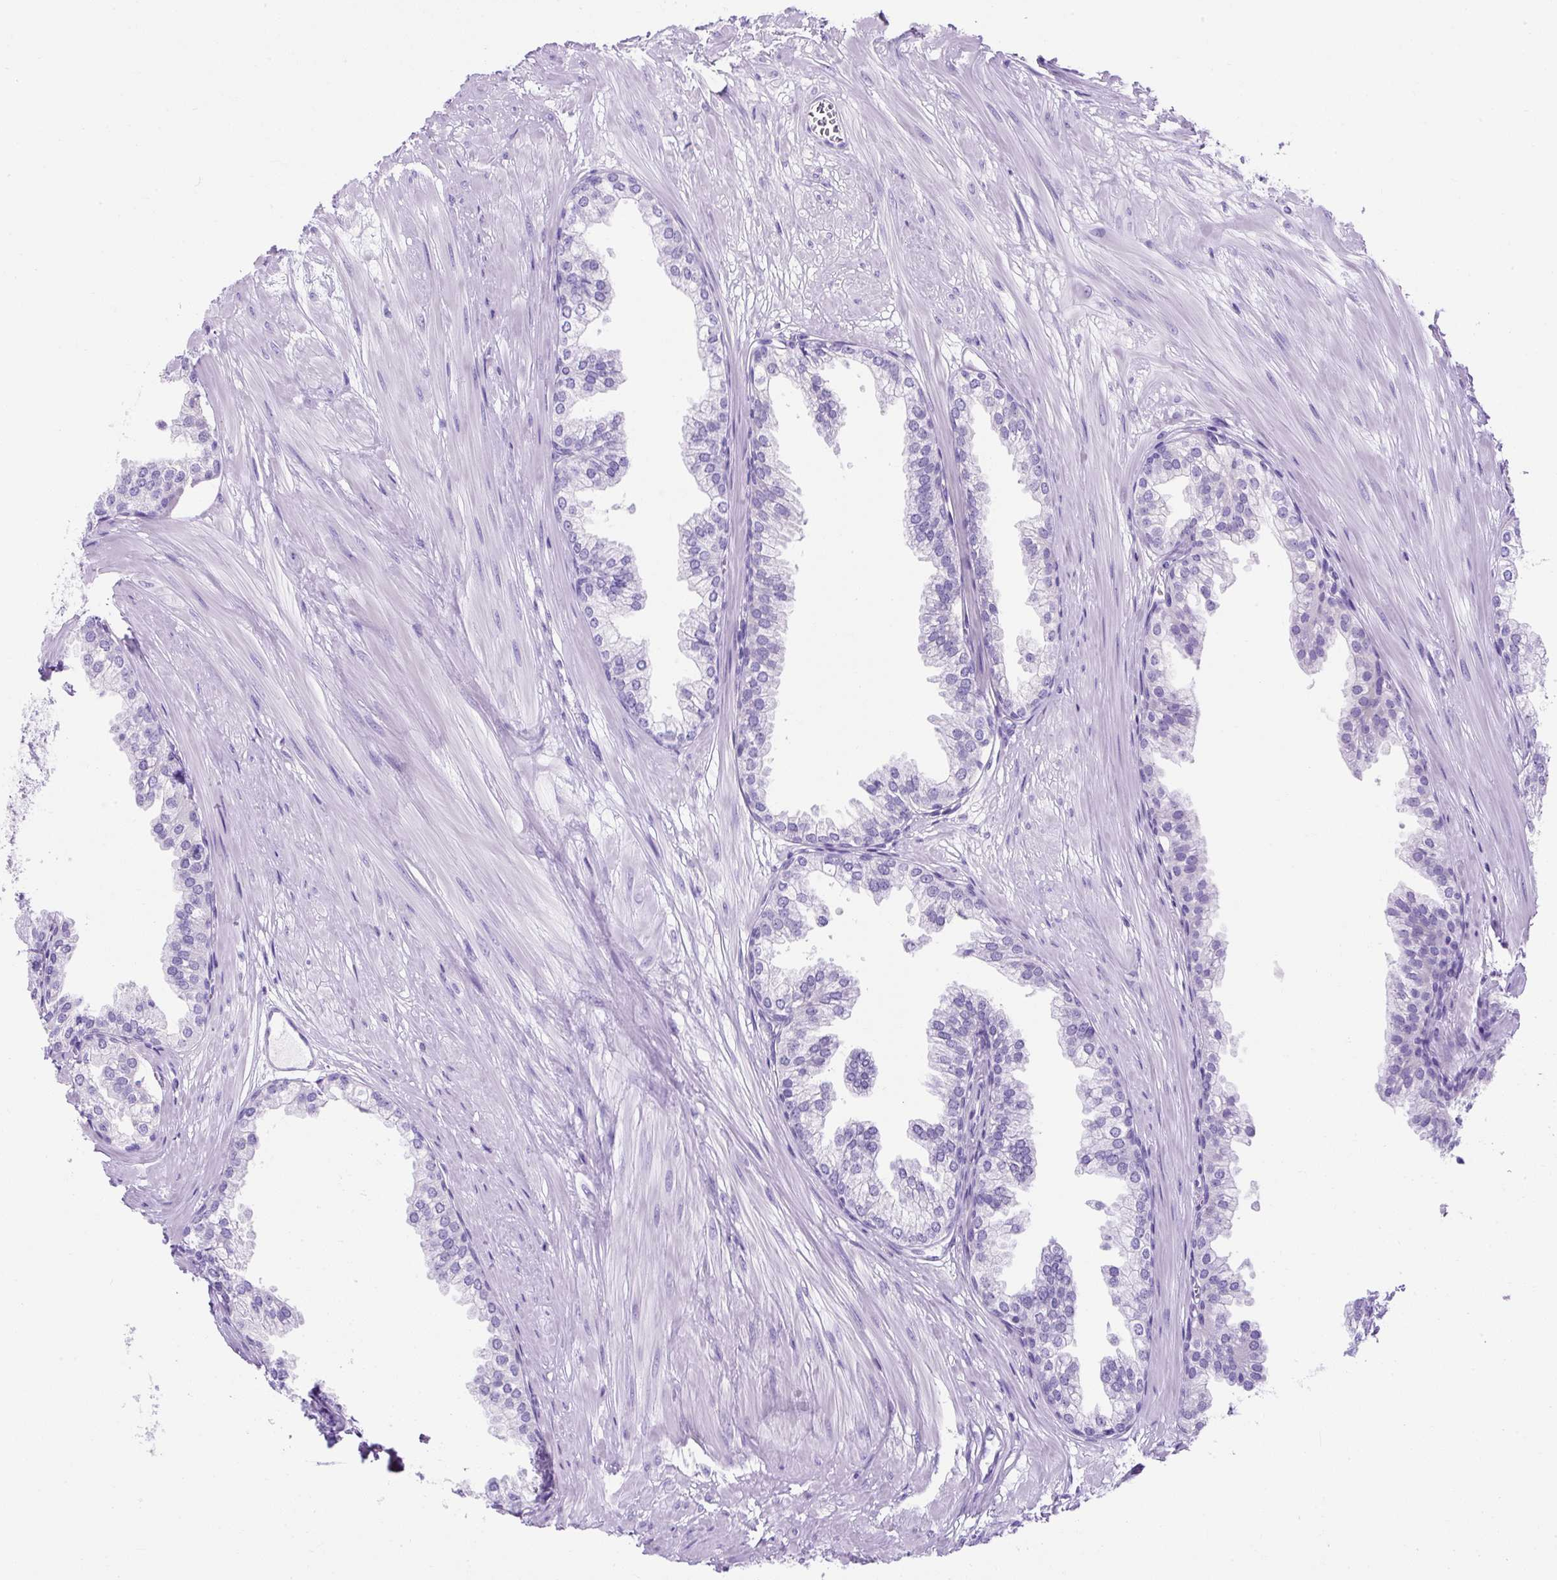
{"staining": {"intensity": "negative", "quantity": "none", "location": "none"}, "tissue": "prostate", "cell_type": "Glandular cells", "image_type": "normal", "snomed": [{"axis": "morphology", "description": "Normal tissue, NOS"}, {"axis": "topography", "description": "Prostate"}, {"axis": "topography", "description": "Peripheral nerve tissue"}], "caption": "Immunohistochemistry (IHC) image of benign prostate: prostate stained with DAB (3,3'-diaminobenzidine) reveals no significant protein positivity in glandular cells.", "gene": "KRT12", "patient": {"sex": "male", "age": 55}}